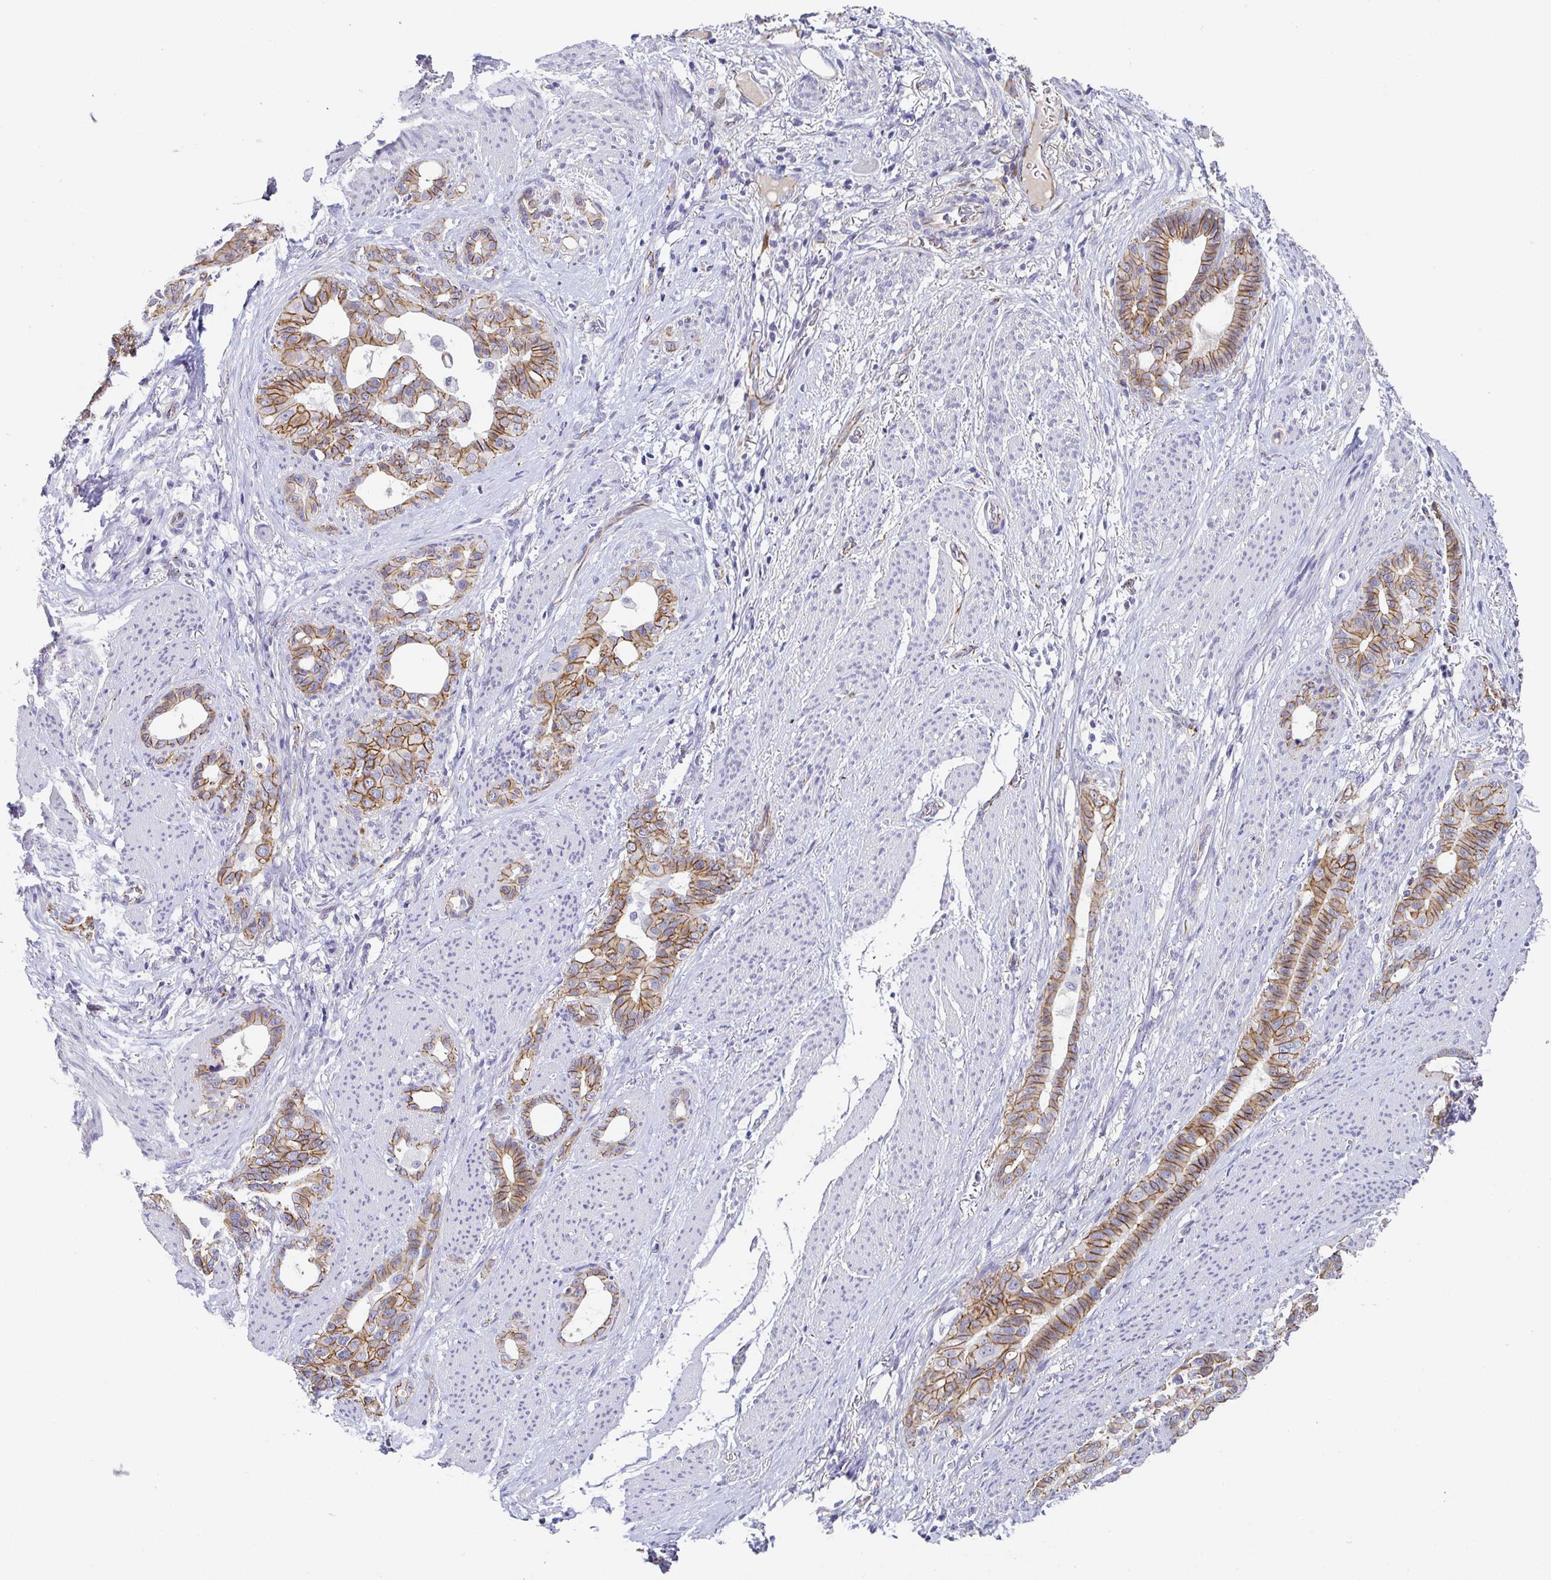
{"staining": {"intensity": "moderate", "quantity": ">75%", "location": "cytoplasmic/membranous"}, "tissue": "stomach cancer", "cell_type": "Tumor cells", "image_type": "cancer", "snomed": [{"axis": "morphology", "description": "Normal tissue, NOS"}, {"axis": "morphology", "description": "Adenocarcinoma, NOS"}, {"axis": "topography", "description": "Esophagus"}, {"axis": "topography", "description": "Stomach, upper"}], "caption": "Protein analysis of adenocarcinoma (stomach) tissue shows moderate cytoplasmic/membranous expression in approximately >75% of tumor cells.", "gene": "PIWIL3", "patient": {"sex": "male", "age": 62}}